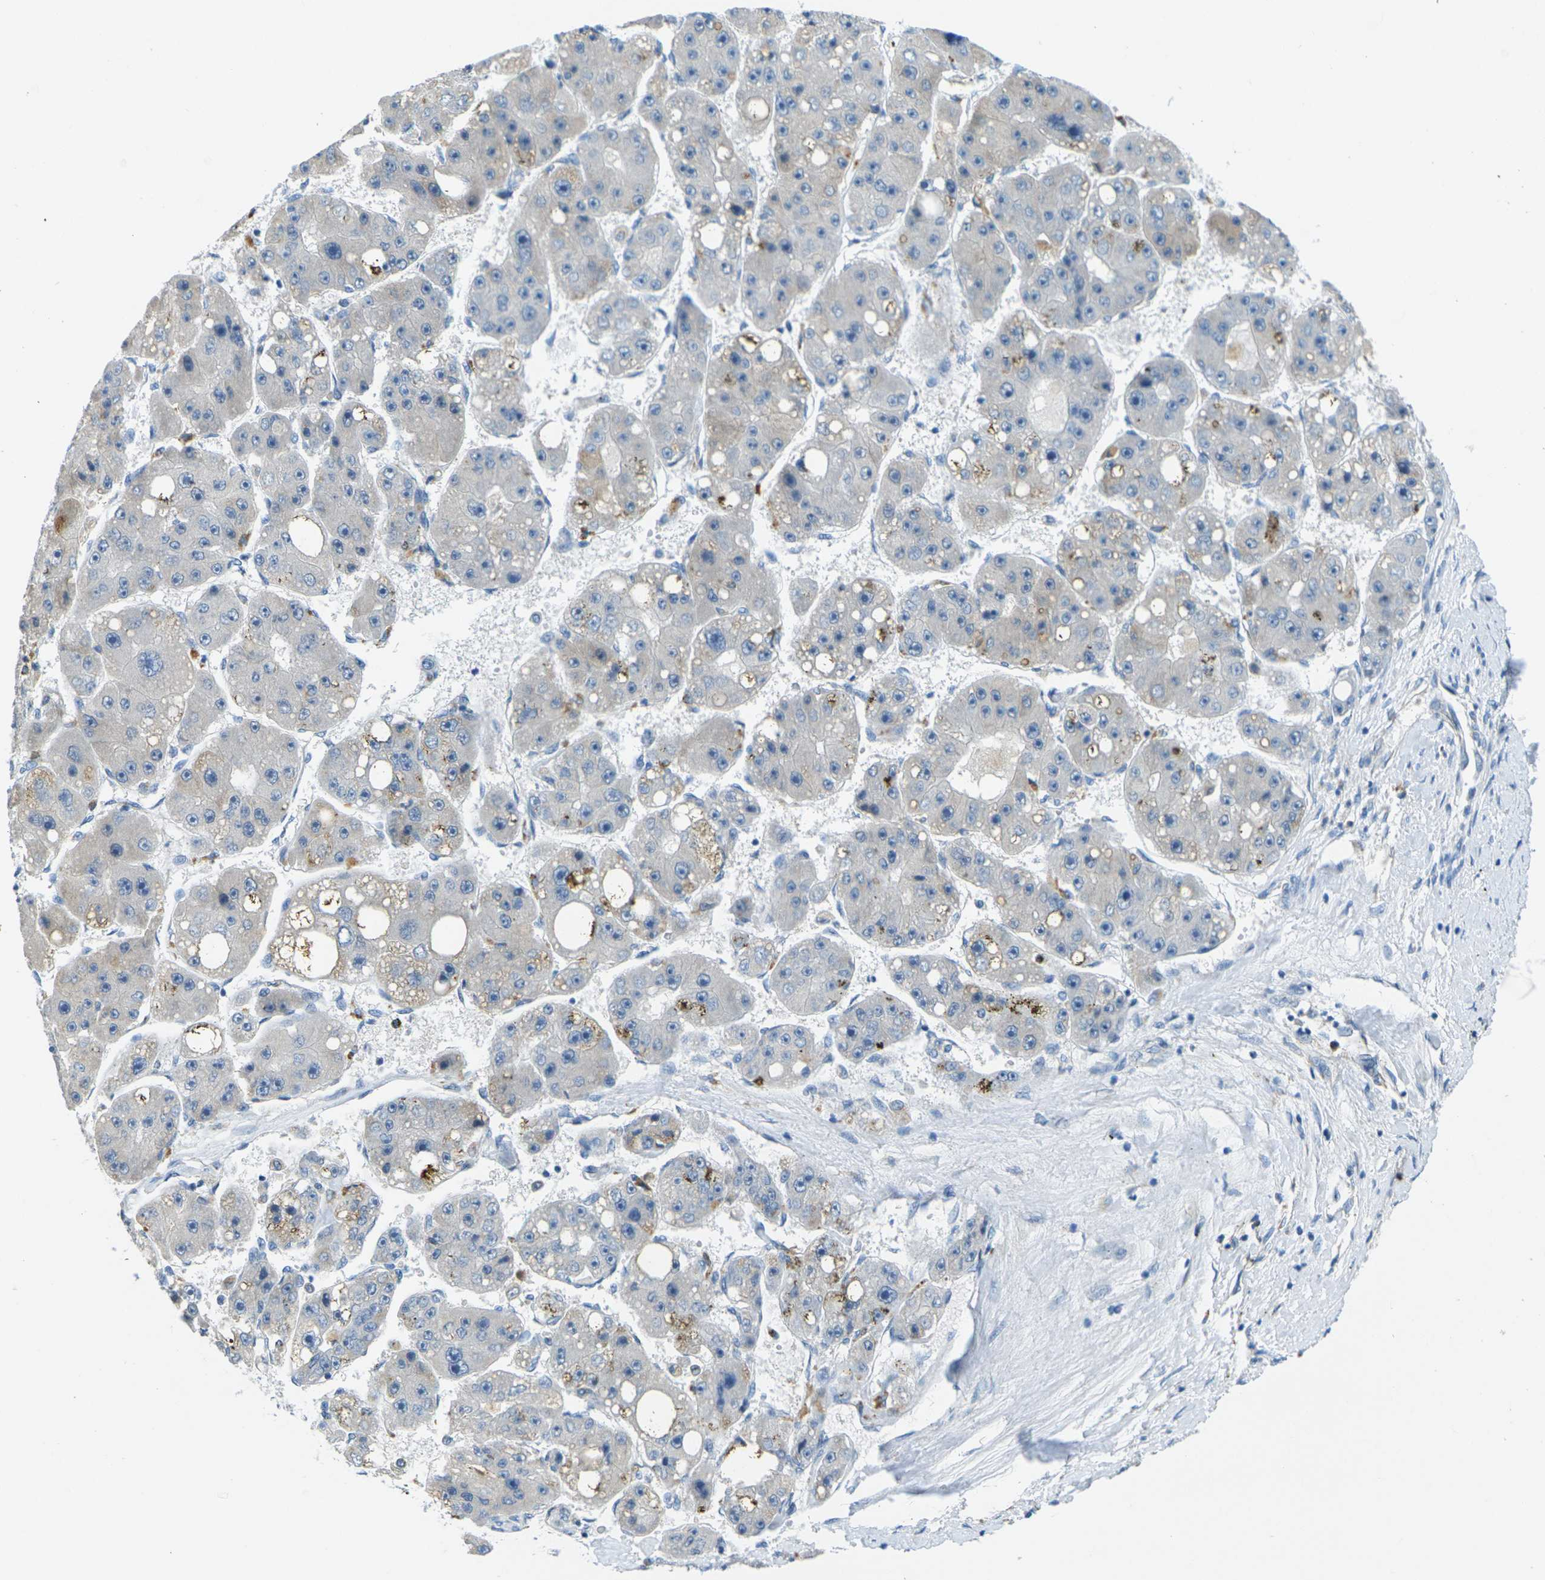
{"staining": {"intensity": "negative", "quantity": "none", "location": "none"}, "tissue": "liver cancer", "cell_type": "Tumor cells", "image_type": "cancer", "snomed": [{"axis": "morphology", "description": "Carcinoma, Hepatocellular, NOS"}, {"axis": "topography", "description": "Liver"}], "caption": "This is an immunohistochemistry (IHC) micrograph of human hepatocellular carcinoma (liver). There is no expression in tumor cells.", "gene": "CYP2C8", "patient": {"sex": "female", "age": 61}}